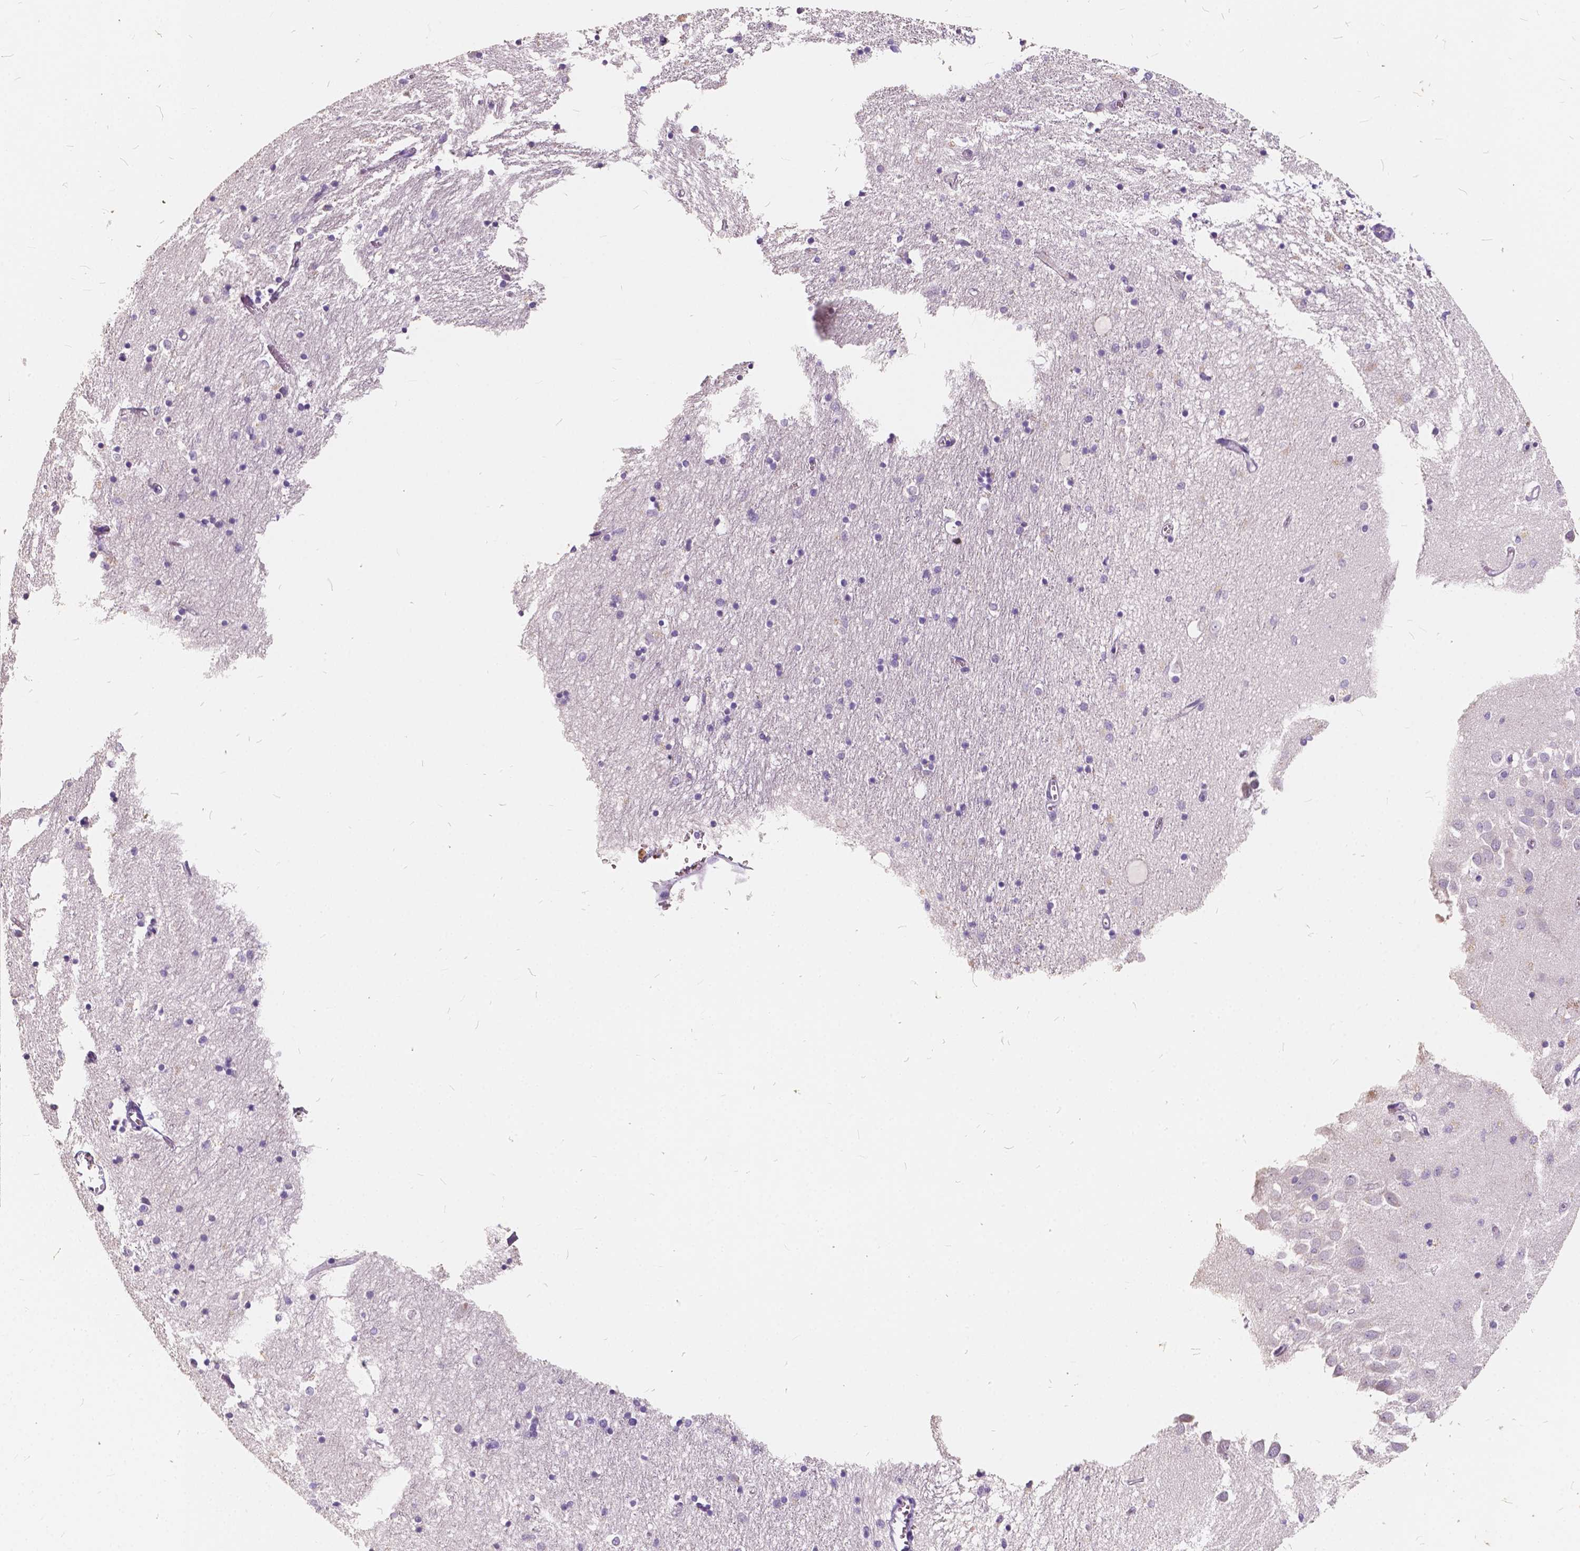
{"staining": {"intensity": "negative", "quantity": "none", "location": "none"}, "tissue": "hippocampus", "cell_type": "Glial cells", "image_type": "normal", "snomed": [{"axis": "morphology", "description": "Normal tissue, NOS"}, {"axis": "topography", "description": "Lateral ventricle wall"}, {"axis": "topography", "description": "Hippocampus"}], "caption": "Immunohistochemical staining of normal human hippocampus reveals no significant staining in glial cells.", "gene": "SLC7A8", "patient": {"sex": "female", "age": 63}}